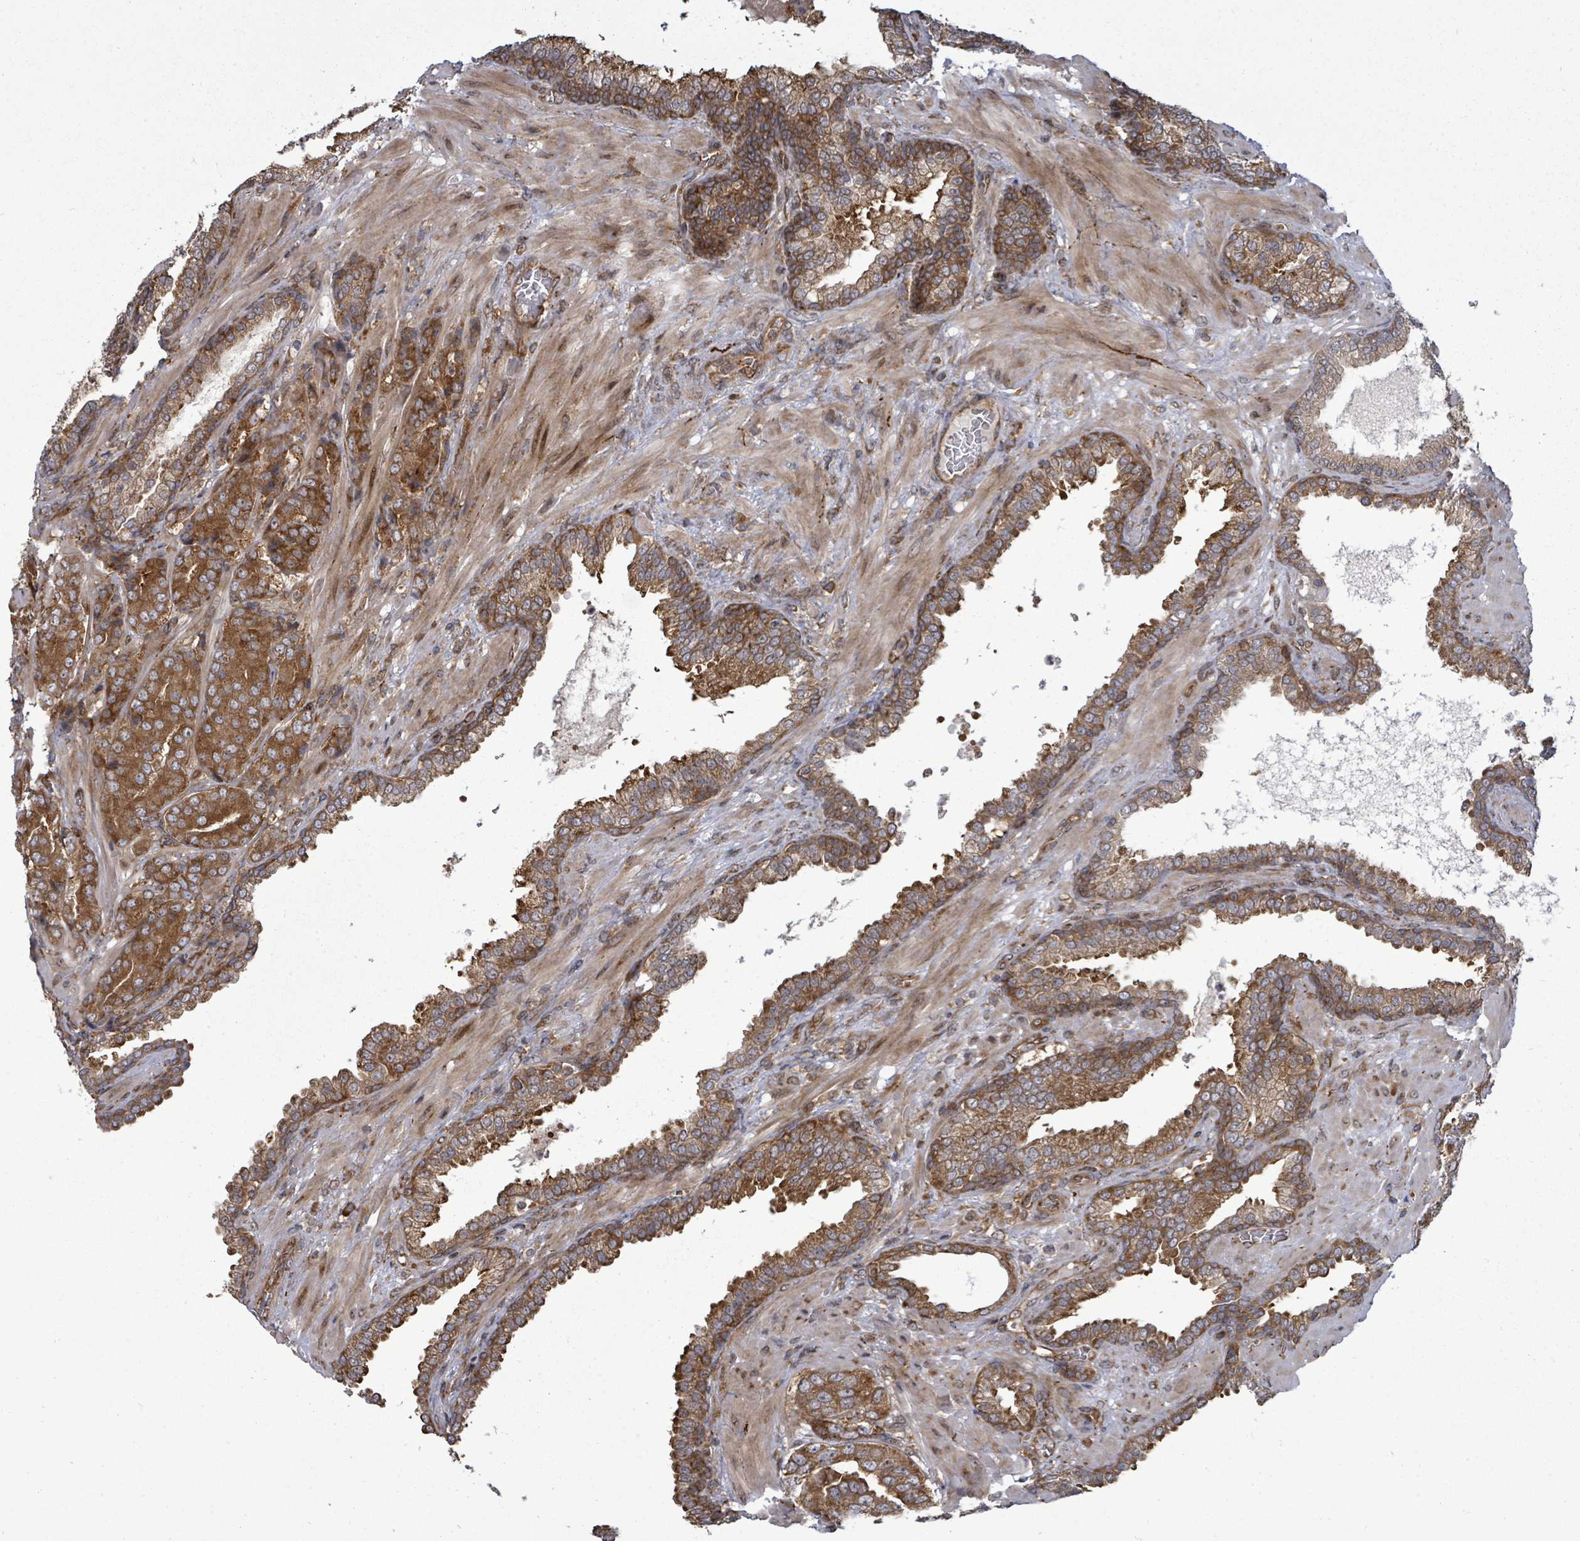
{"staining": {"intensity": "strong", "quantity": ">75%", "location": "cytoplasmic/membranous"}, "tissue": "prostate cancer", "cell_type": "Tumor cells", "image_type": "cancer", "snomed": [{"axis": "morphology", "description": "Adenocarcinoma, High grade"}, {"axis": "topography", "description": "Prostate"}], "caption": "This histopathology image shows prostate adenocarcinoma (high-grade) stained with immunohistochemistry (IHC) to label a protein in brown. The cytoplasmic/membranous of tumor cells show strong positivity for the protein. Nuclei are counter-stained blue.", "gene": "EIF3C", "patient": {"sex": "male", "age": 63}}